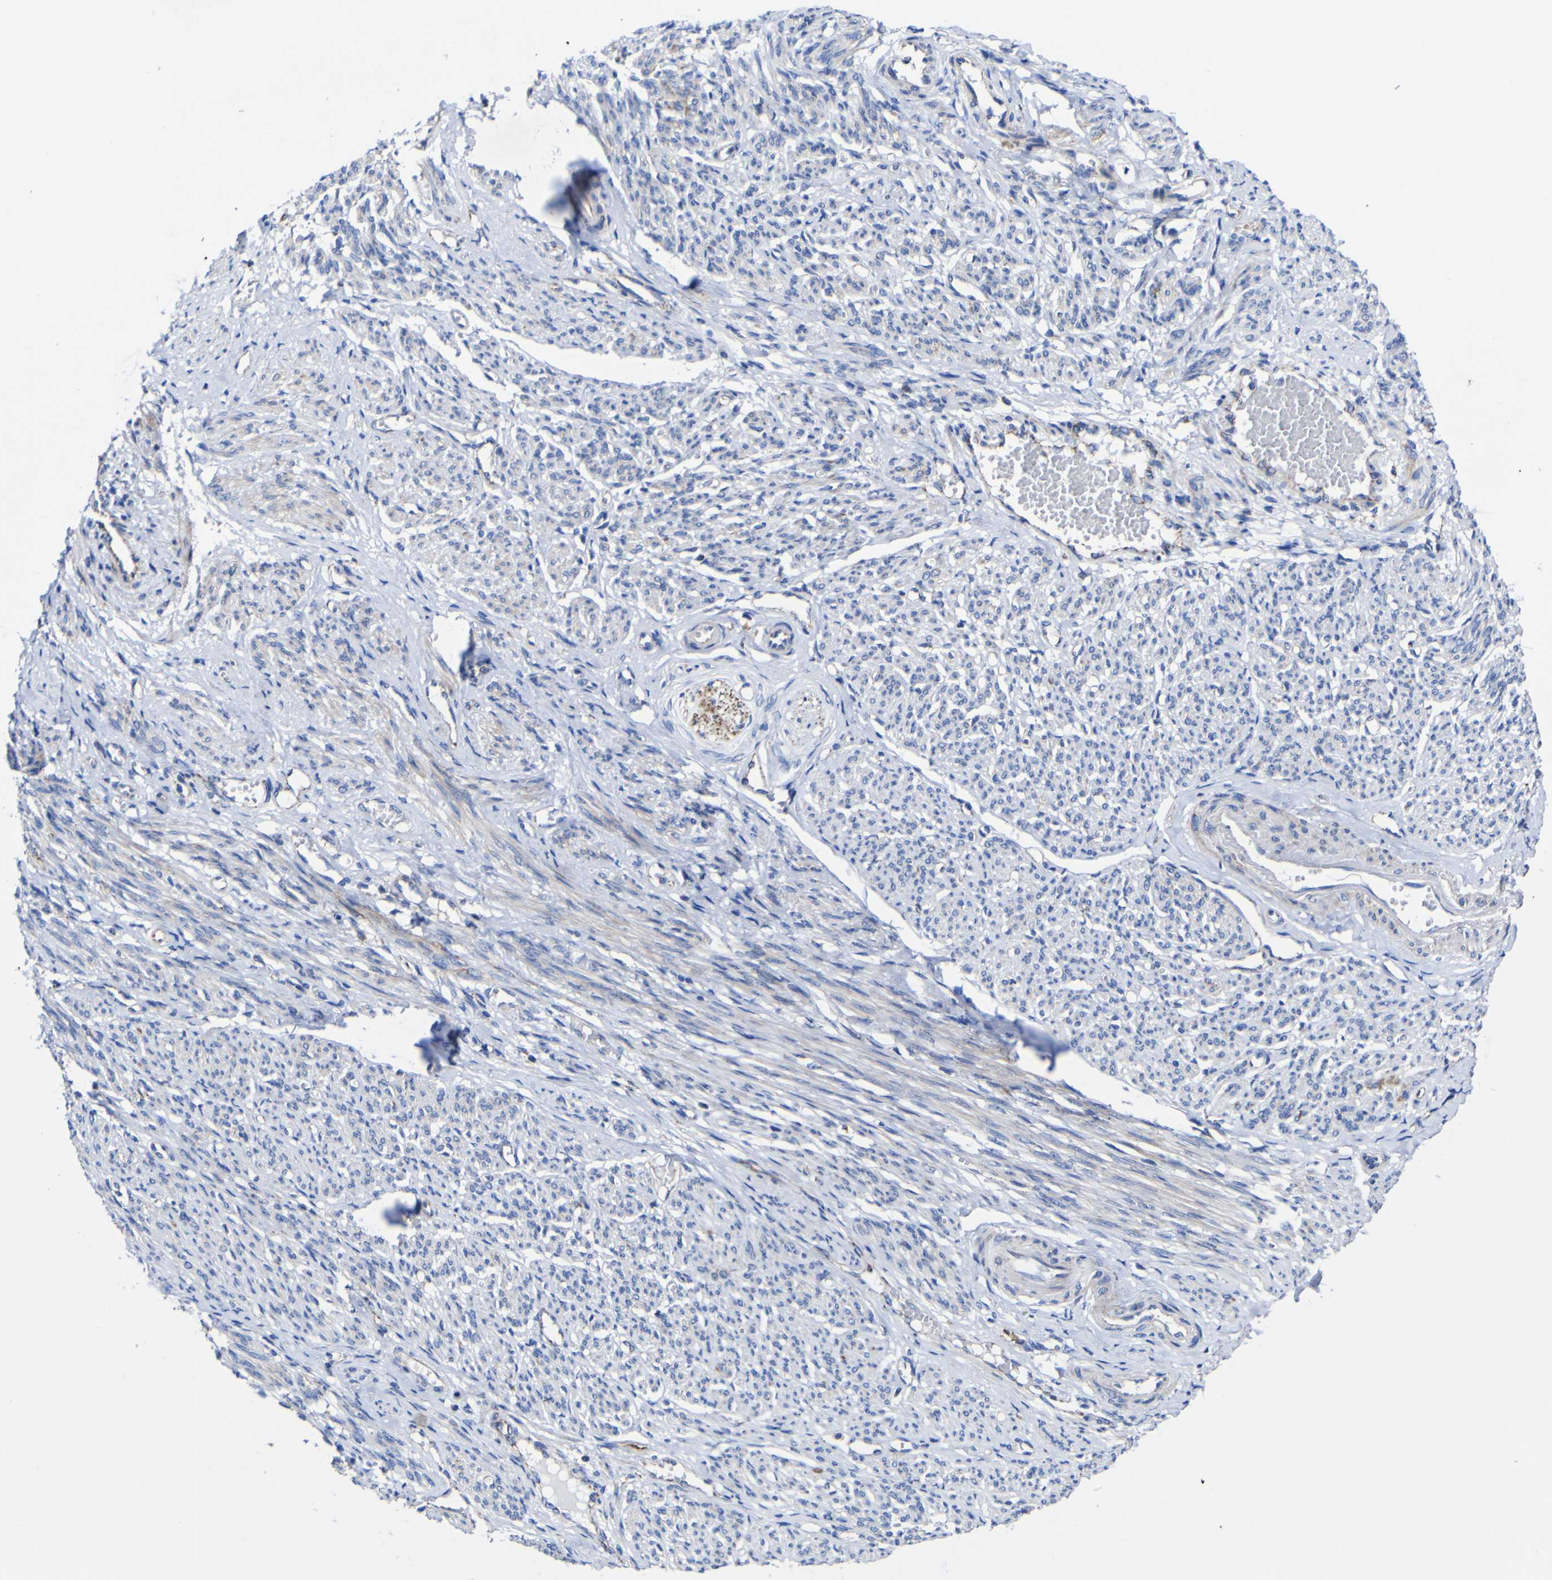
{"staining": {"intensity": "weak", "quantity": "25%-75%", "location": "cytoplasmic/membranous"}, "tissue": "smooth muscle", "cell_type": "Smooth muscle cells", "image_type": "normal", "snomed": [{"axis": "morphology", "description": "Normal tissue, NOS"}, {"axis": "topography", "description": "Smooth muscle"}], "caption": "Immunohistochemistry (IHC) (DAB) staining of benign human smooth muscle demonstrates weak cytoplasmic/membranous protein expression in approximately 25%-75% of smooth muscle cells. Nuclei are stained in blue.", "gene": "CCDC90B", "patient": {"sex": "female", "age": 65}}